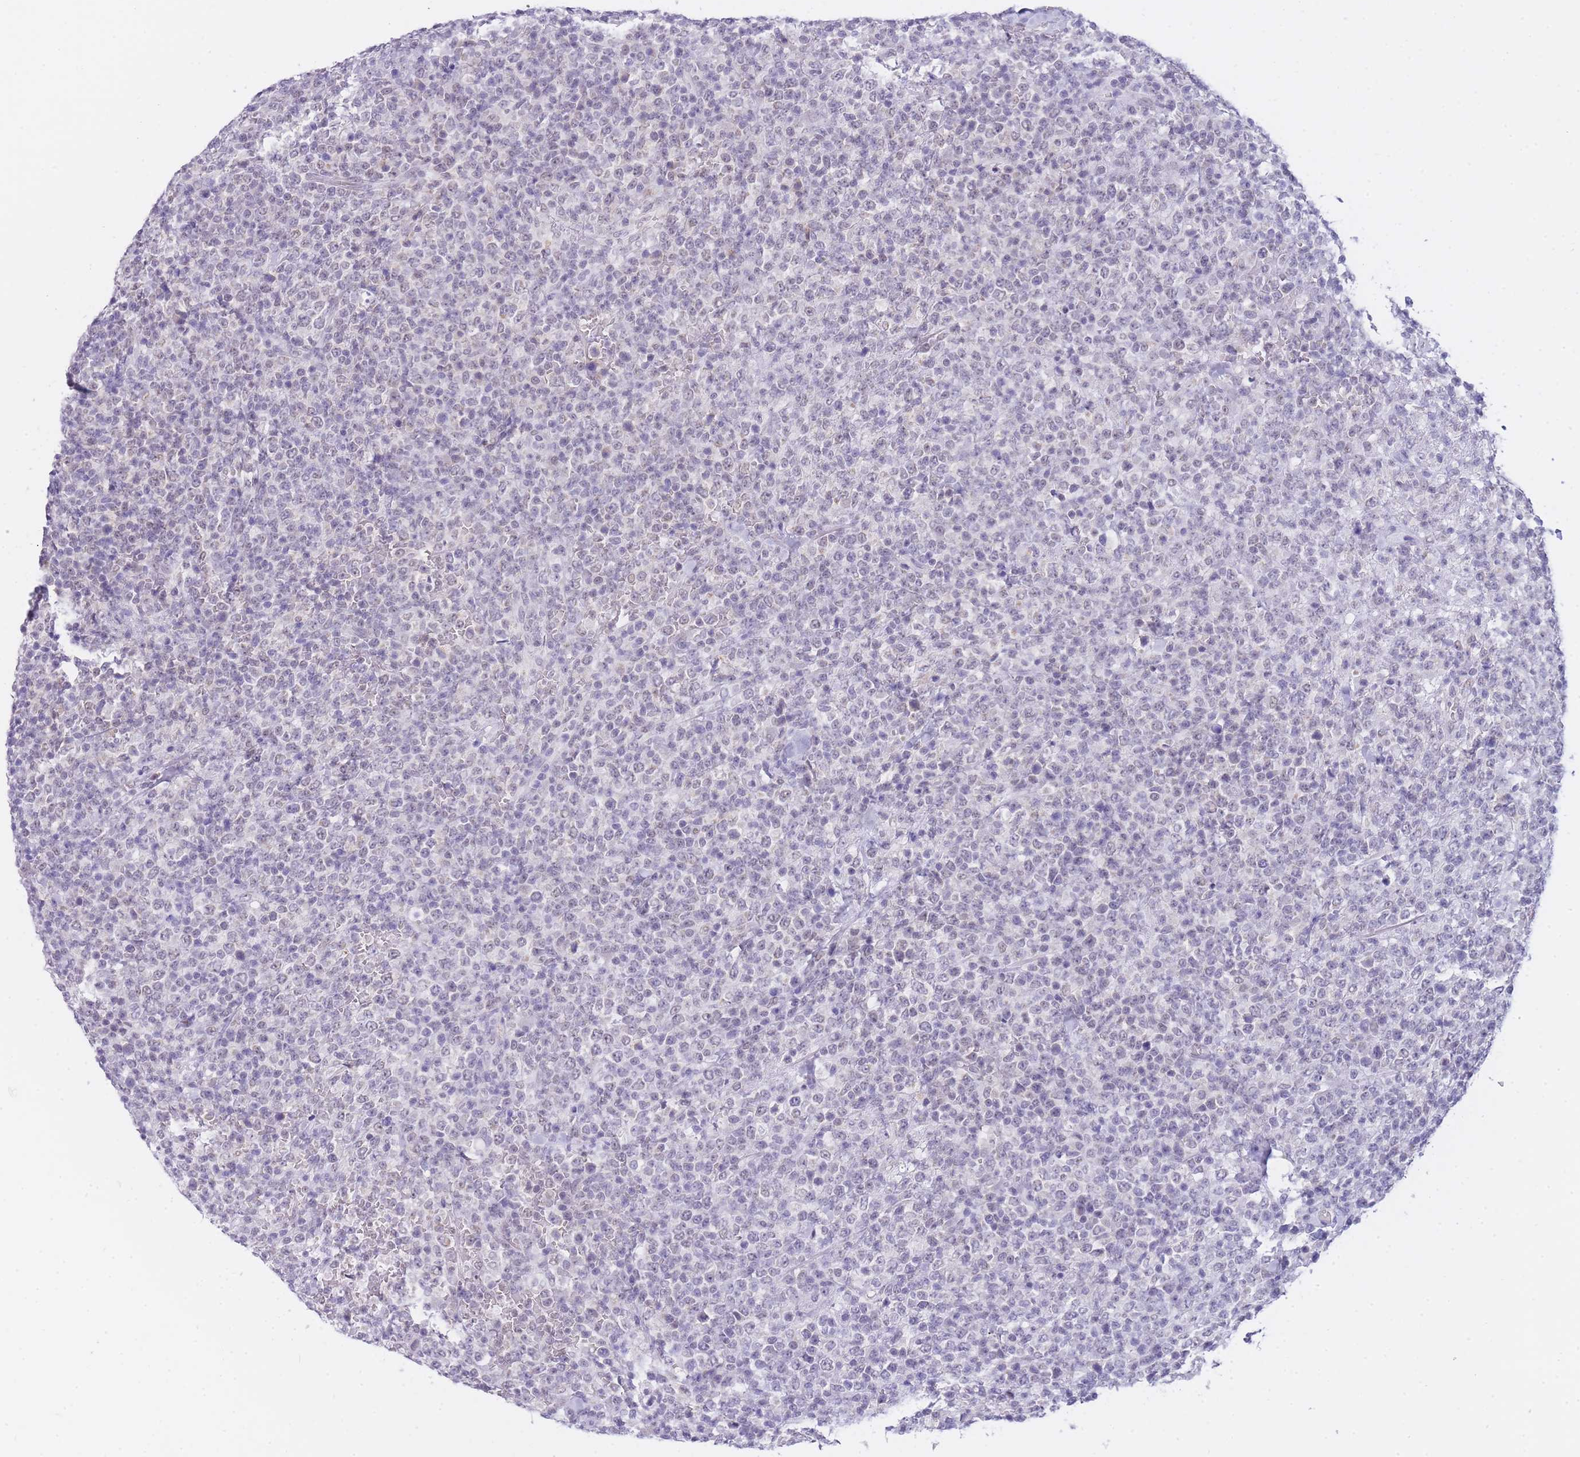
{"staining": {"intensity": "weak", "quantity": "25%-75%", "location": "nuclear"}, "tissue": "lymphoma", "cell_type": "Tumor cells", "image_type": "cancer", "snomed": [{"axis": "morphology", "description": "Malignant lymphoma, non-Hodgkin's type, High grade"}, {"axis": "topography", "description": "Colon"}], "caption": "This is an image of immunohistochemistry staining of lymphoma, which shows weak expression in the nuclear of tumor cells.", "gene": "FRAT2", "patient": {"sex": "female", "age": 53}}